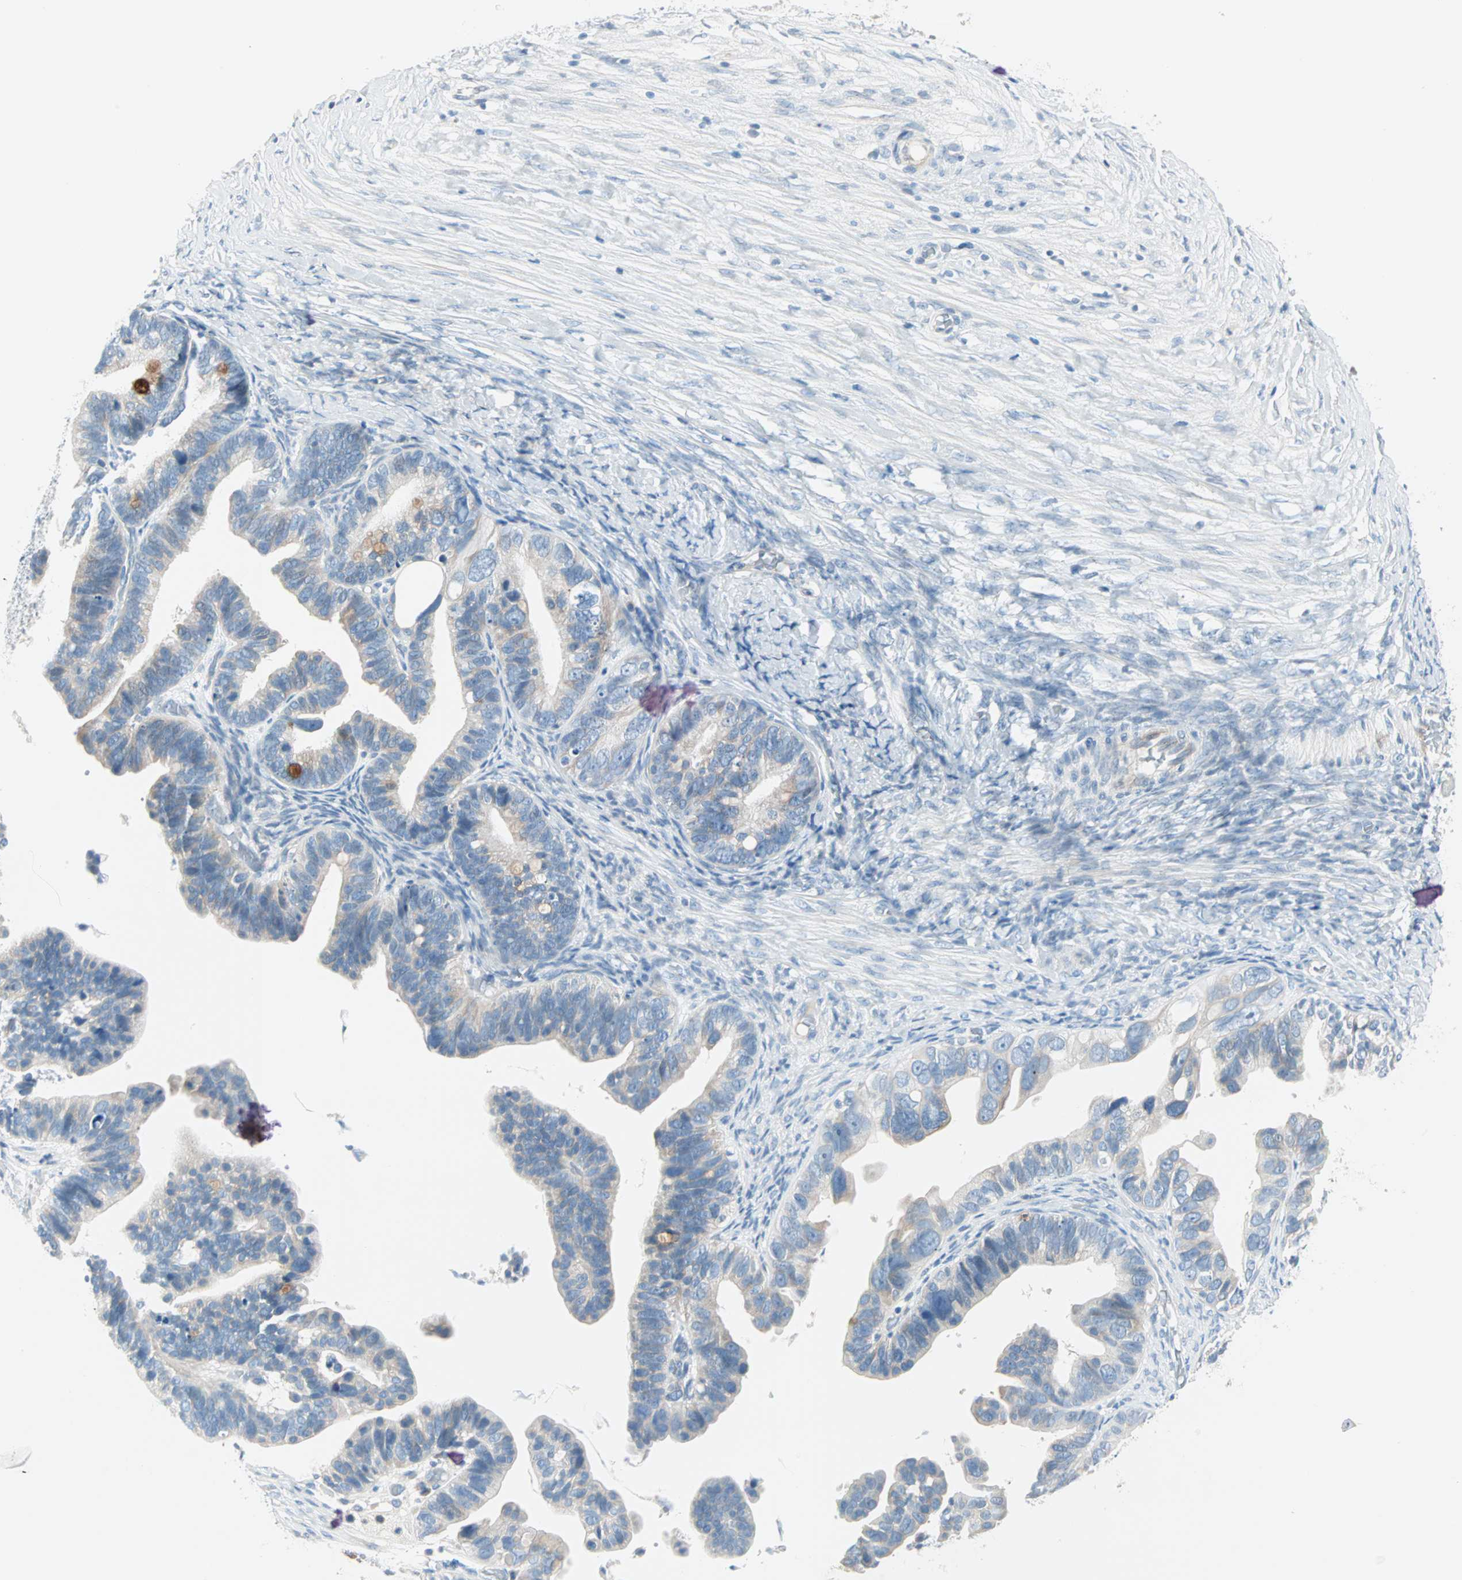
{"staining": {"intensity": "weak", "quantity": "<25%", "location": "cytoplasmic/membranous"}, "tissue": "ovarian cancer", "cell_type": "Tumor cells", "image_type": "cancer", "snomed": [{"axis": "morphology", "description": "Cystadenocarcinoma, serous, NOS"}, {"axis": "topography", "description": "Ovary"}], "caption": "Immunohistochemistry (IHC) image of human serous cystadenocarcinoma (ovarian) stained for a protein (brown), which shows no expression in tumor cells. Brightfield microscopy of immunohistochemistry stained with DAB (3,3'-diaminobenzidine) (brown) and hematoxylin (blue), captured at high magnification.", "gene": "SULT1C2", "patient": {"sex": "female", "age": 56}}